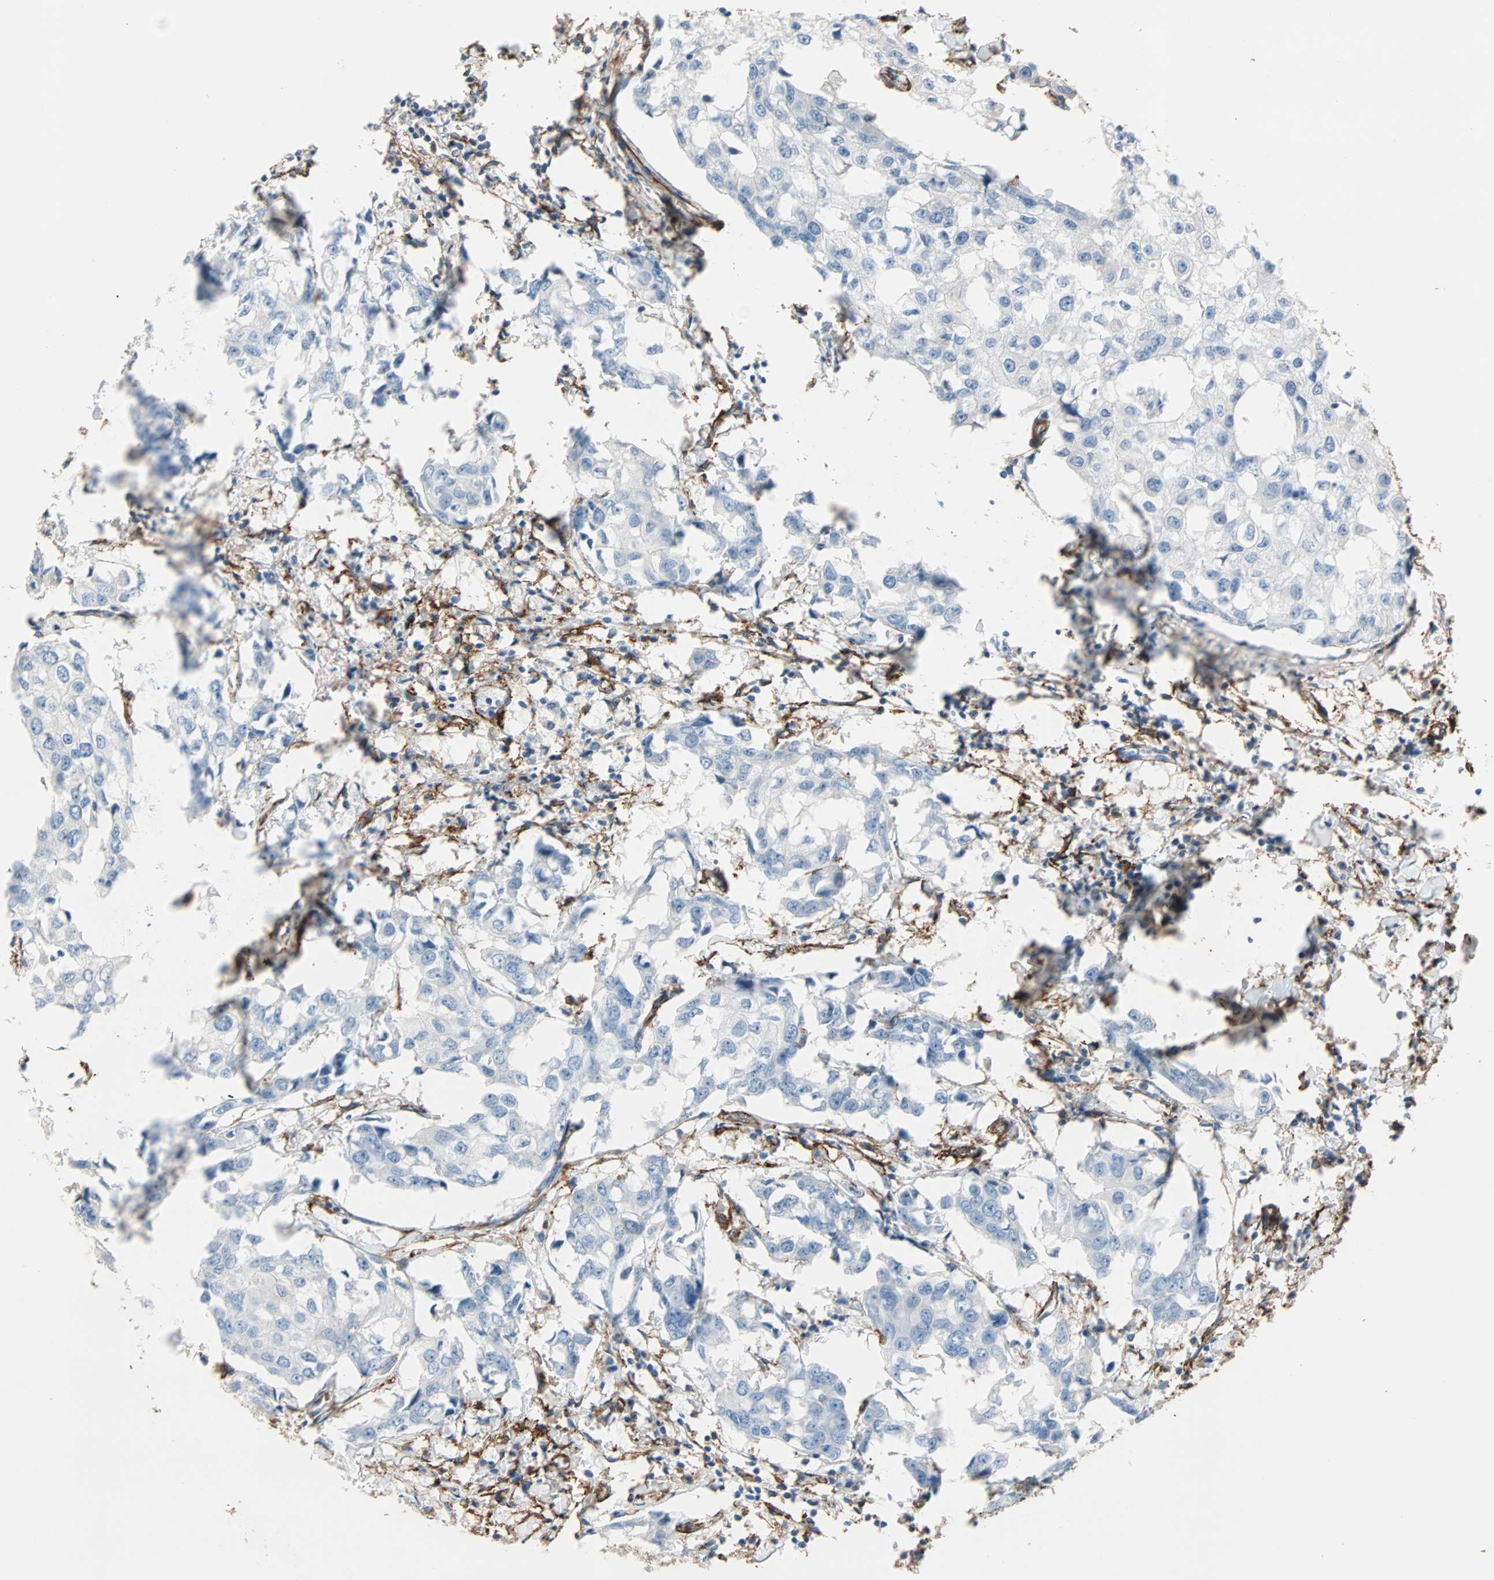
{"staining": {"intensity": "negative", "quantity": "none", "location": "none"}, "tissue": "breast cancer", "cell_type": "Tumor cells", "image_type": "cancer", "snomed": [{"axis": "morphology", "description": "Duct carcinoma"}, {"axis": "topography", "description": "Breast"}], "caption": "An immunohistochemistry (IHC) micrograph of breast invasive ductal carcinoma is shown. There is no staining in tumor cells of breast invasive ductal carcinoma.", "gene": "EPB41L2", "patient": {"sex": "female", "age": 27}}